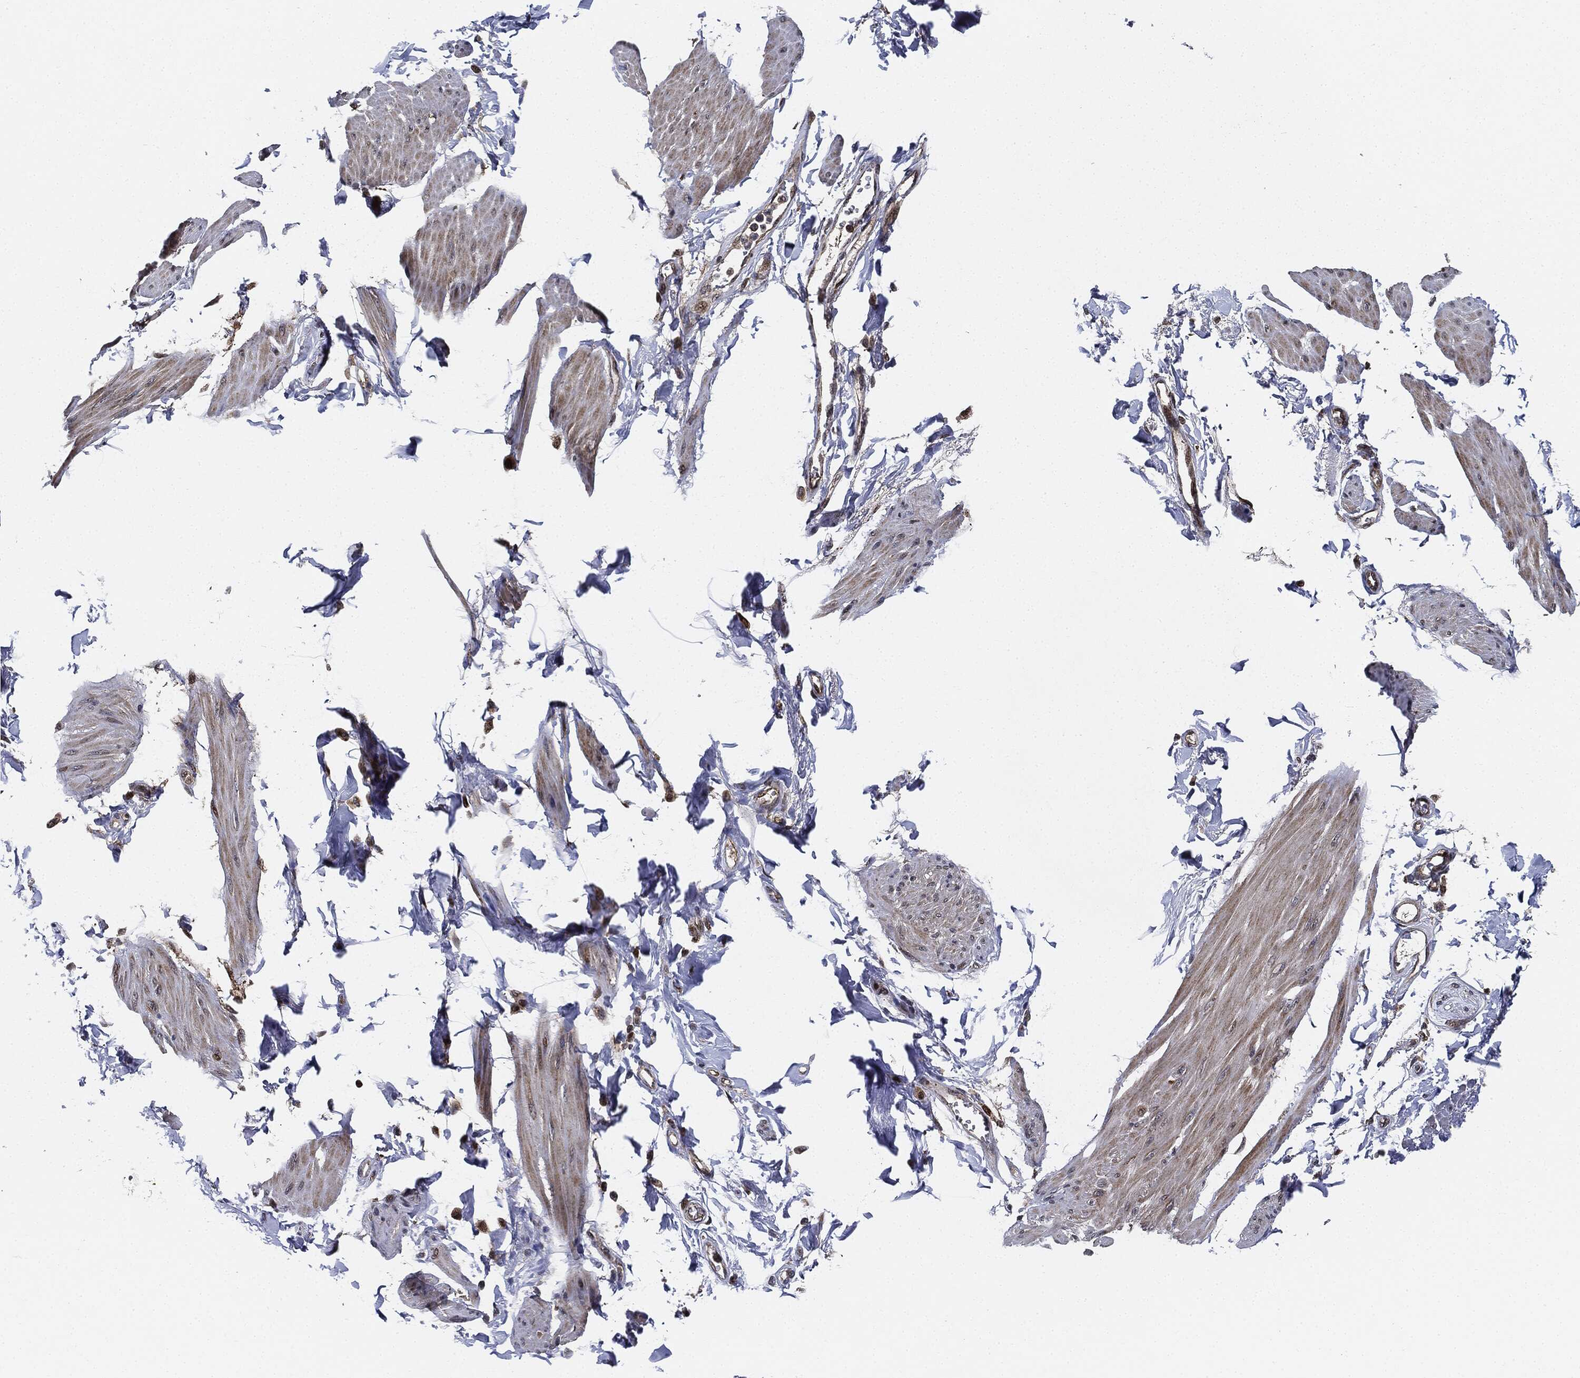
{"staining": {"intensity": "weak", "quantity": "<25%", "location": "cytoplasmic/membranous"}, "tissue": "smooth muscle", "cell_type": "Smooth muscle cells", "image_type": "normal", "snomed": [{"axis": "morphology", "description": "Normal tissue, NOS"}, {"axis": "topography", "description": "Adipose tissue"}, {"axis": "topography", "description": "Smooth muscle"}, {"axis": "topography", "description": "Peripheral nerve tissue"}], "caption": "An image of human smooth muscle is negative for staining in smooth muscle cells.", "gene": "RNASEL", "patient": {"sex": "male", "age": 83}}